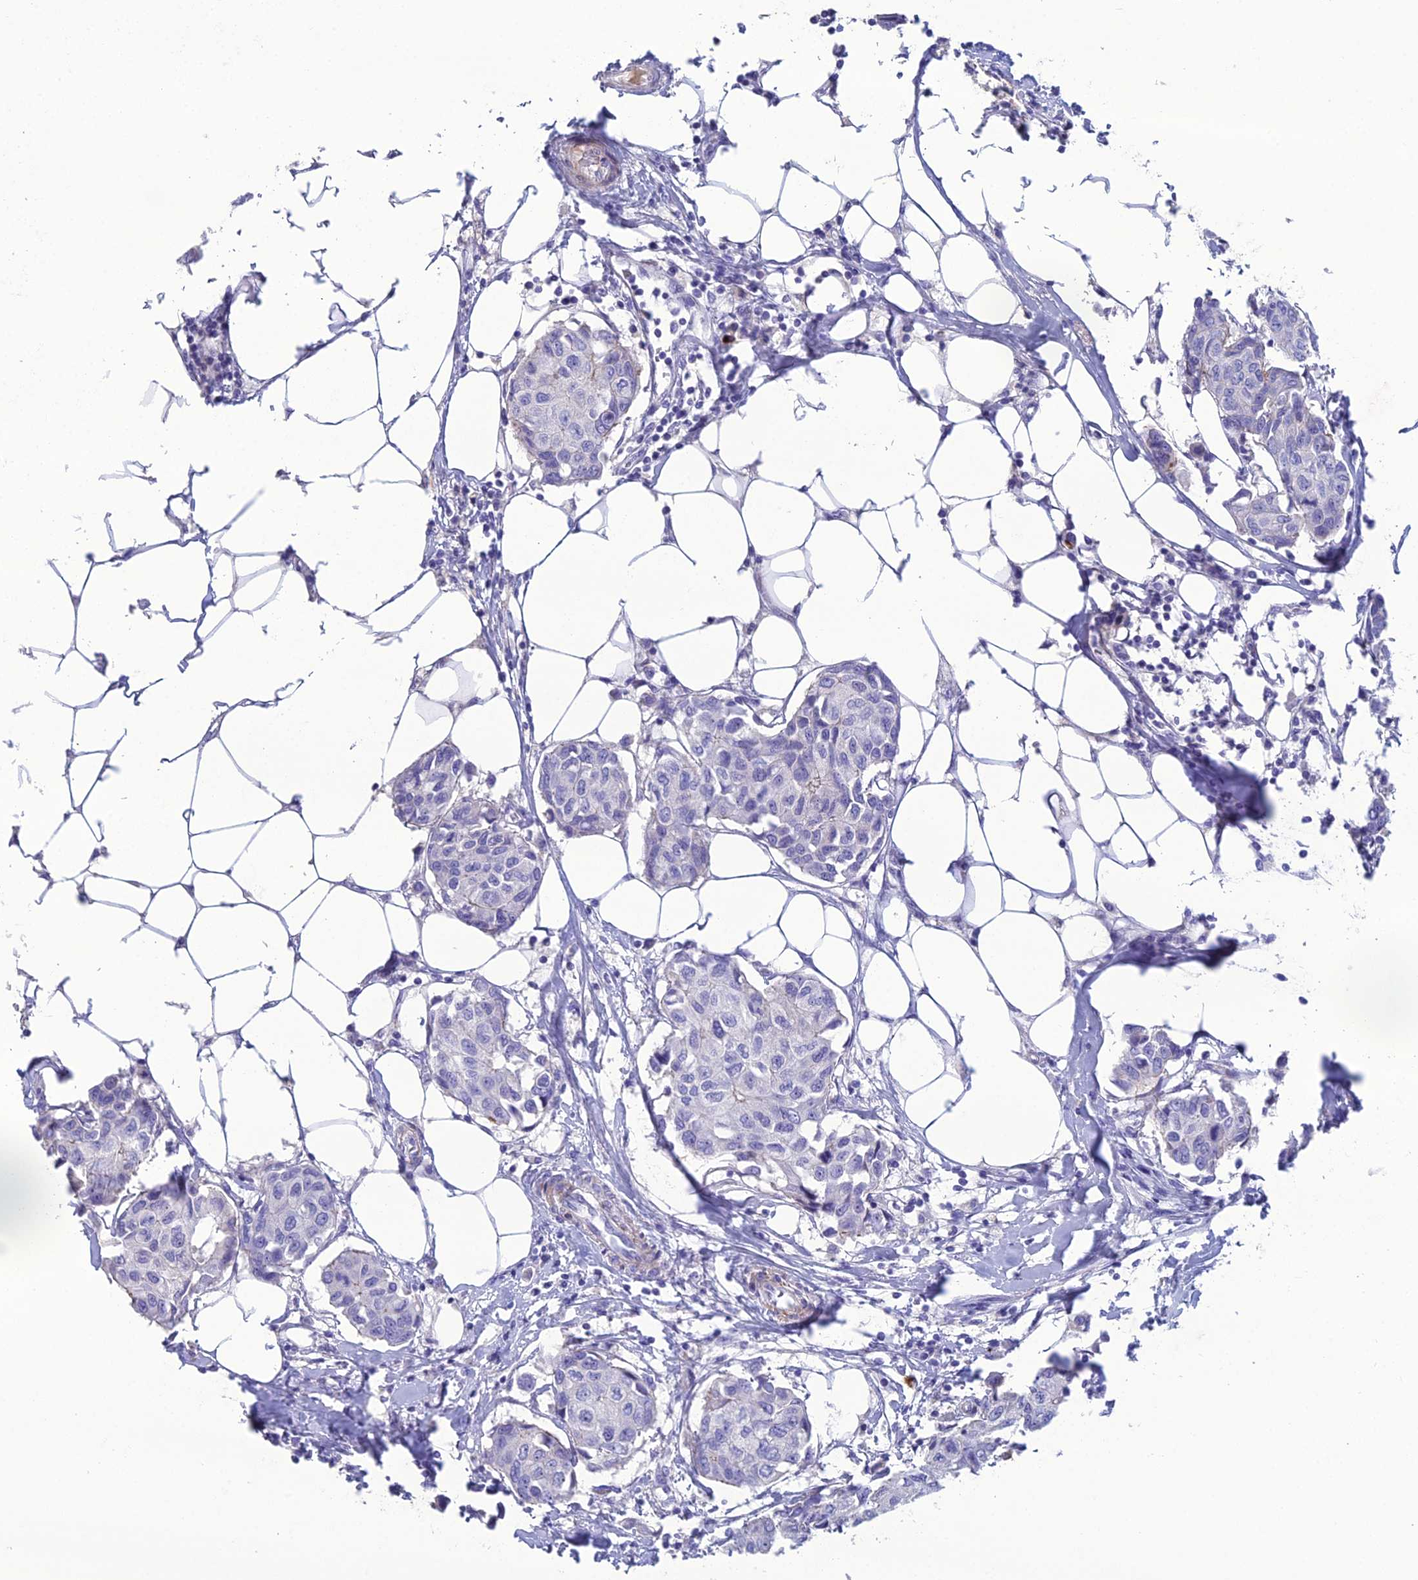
{"staining": {"intensity": "negative", "quantity": "none", "location": "none"}, "tissue": "breast cancer", "cell_type": "Tumor cells", "image_type": "cancer", "snomed": [{"axis": "morphology", "description": "Duct carcinoma"}, {"axis": "topography", "description": "Breast"}], "caption": "Image shows no significant protein positivity in tumor cells of breast infiltrating ductal carcinoma.", "gene": "OR56B1", "patient": {"sex": "female", "age": 80}}